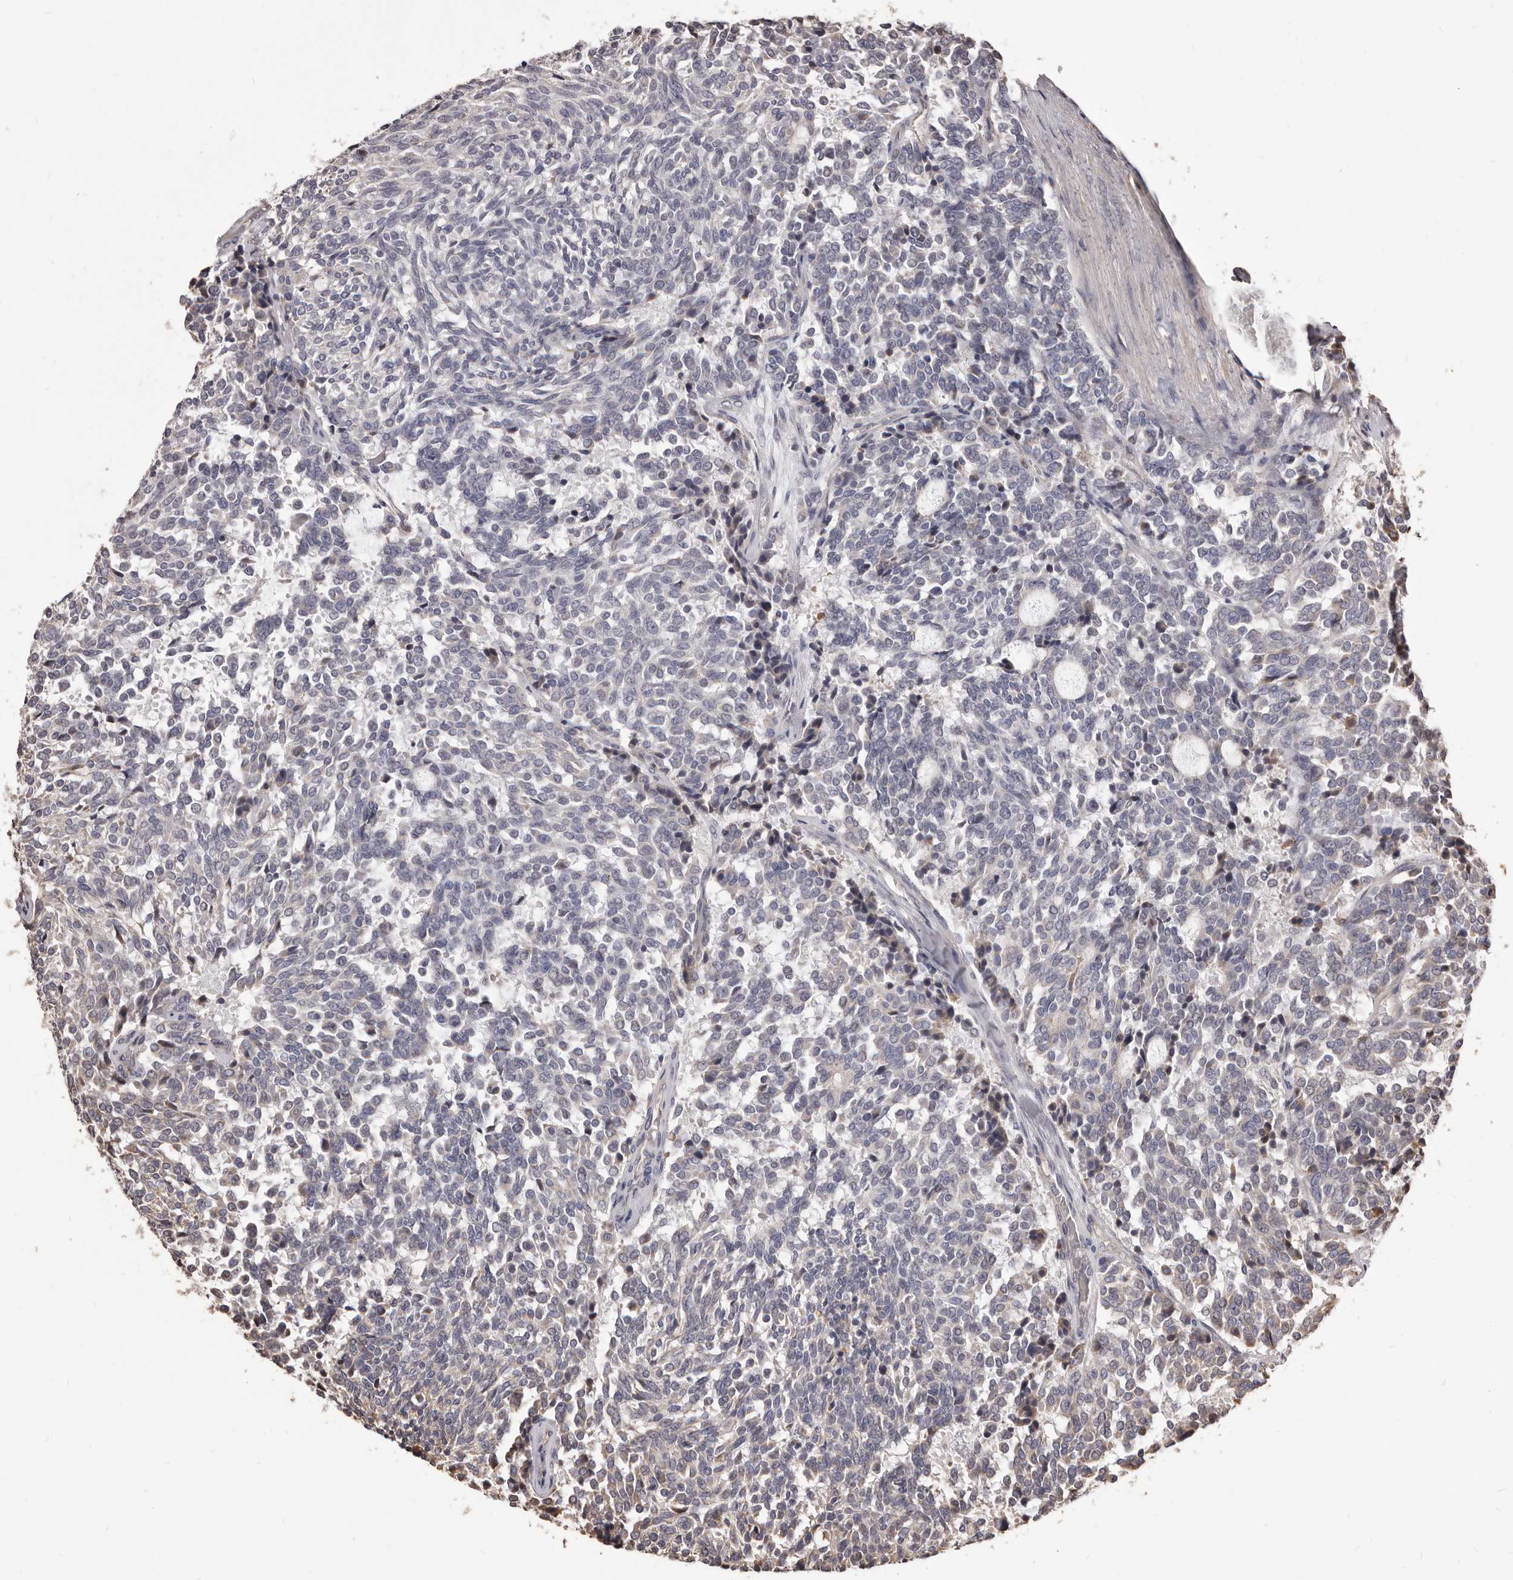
{"staining": {"intensity": "negative", "quantity": "none", "location": "none"}, "tissue": "carcinoid", "cell_type": "Tumor cells", "image_type": "cancer", "snomed": [{"axis": "morphology", "description": "Carcinoid, malignant, NOS"}, {"axis": "topography", "description": "Pancreas"}], "caption": "Malignant carcinoid stained for a protein using immunohistochemistry demonstrates no staining tumor cells.", "gene": "ALPK1", "patient": {"sex": "female", "age": 54}}